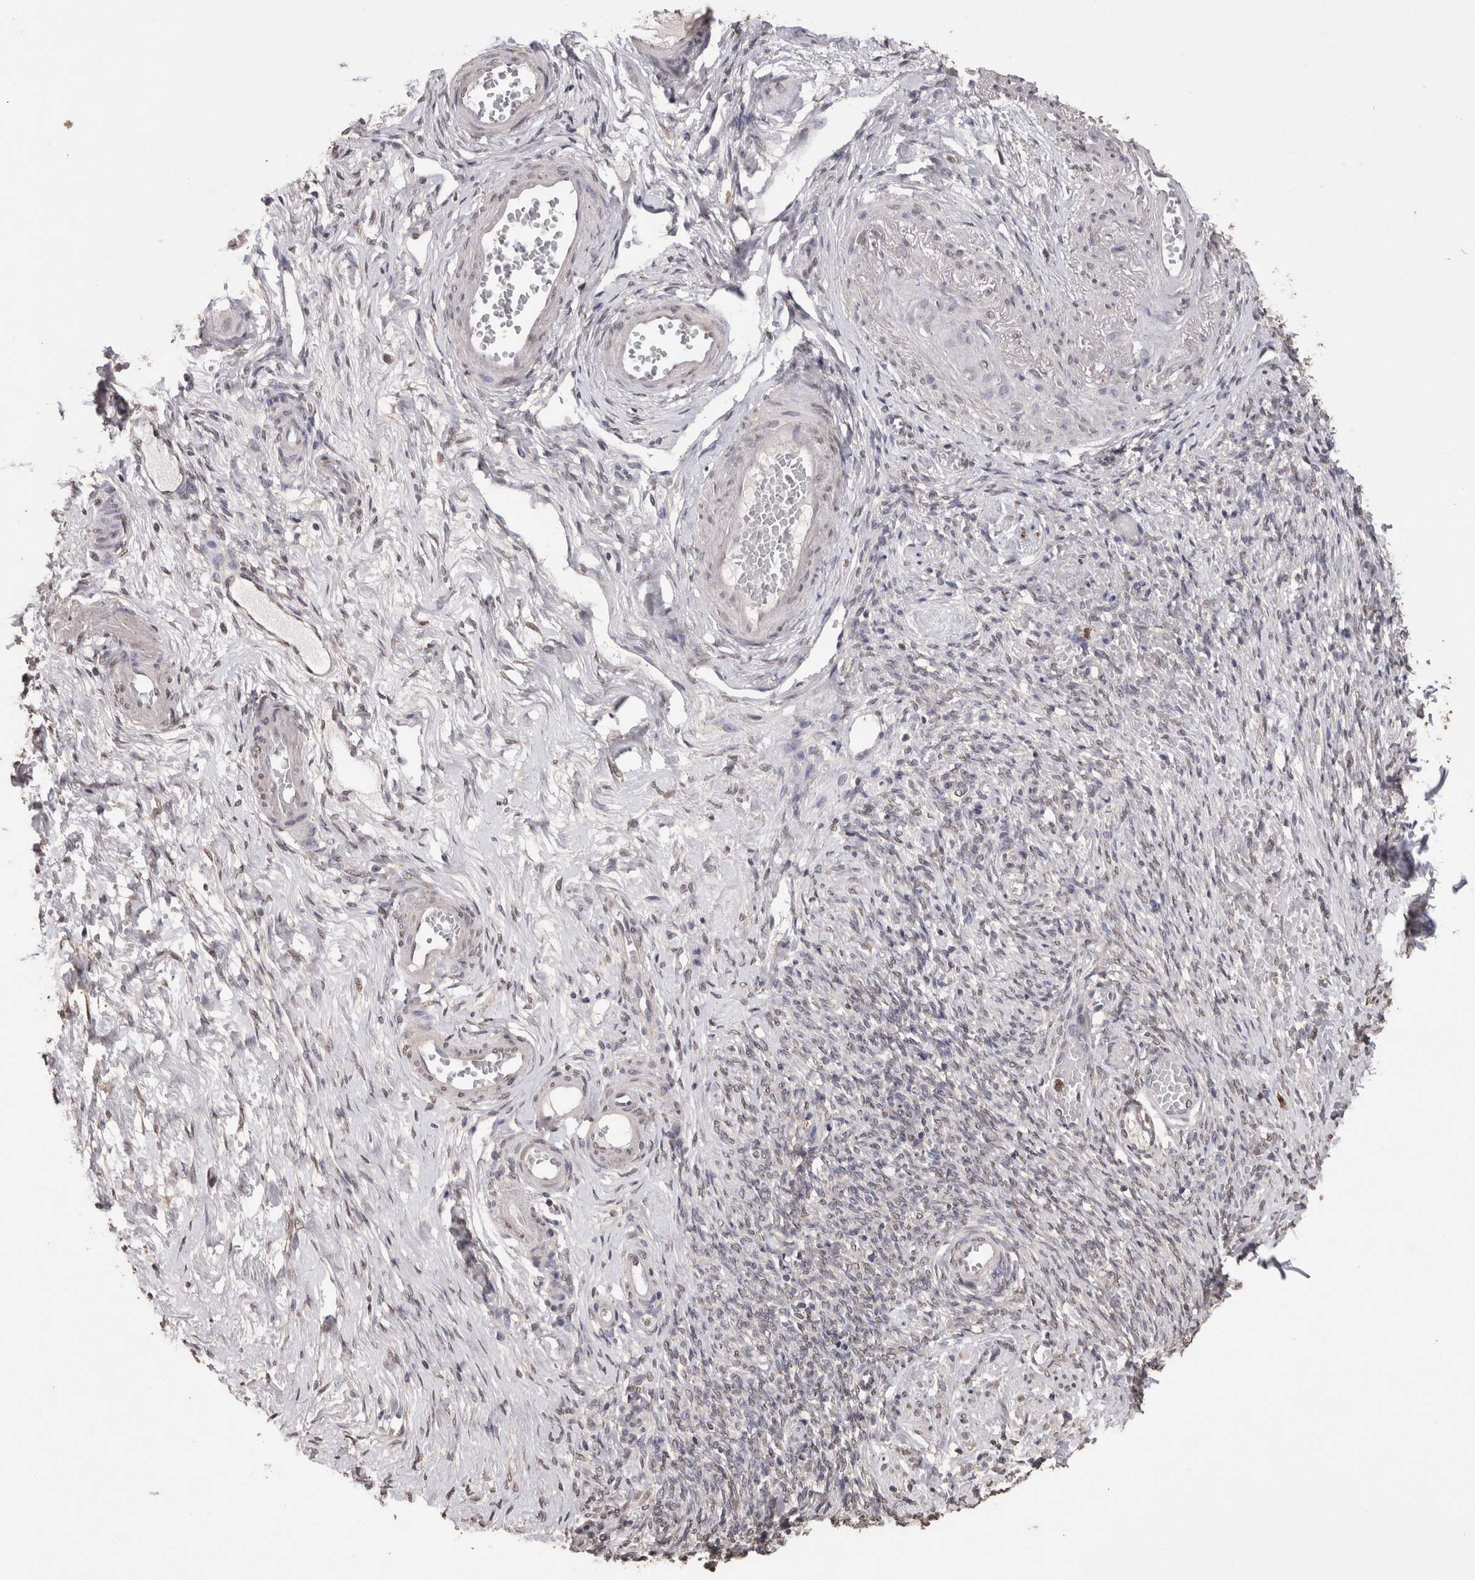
{"staining": {"intensity": "negative", "quantity": "none", "location": "none"}, "tissue": "adipose tissue", "cell_type": "Adipocytes", "image_type": "normal", "snomed": [{"axis": "morphology", "description": "Normal tissue, NOS"}, {"axis": "topography", "description": "Vascular tissue"}, {"axis": "topography", "description": "Fallopian tube"}, {"axis": "topography", "description": "Ovary"}], "caption": "An immunohistochemistry micrograph of unremarkable adipose tissue is shown. There is no staining in adipocytes of adipose tissue.", "gene": "GRK5", "patient": {"sex": "female", "age": 67}}